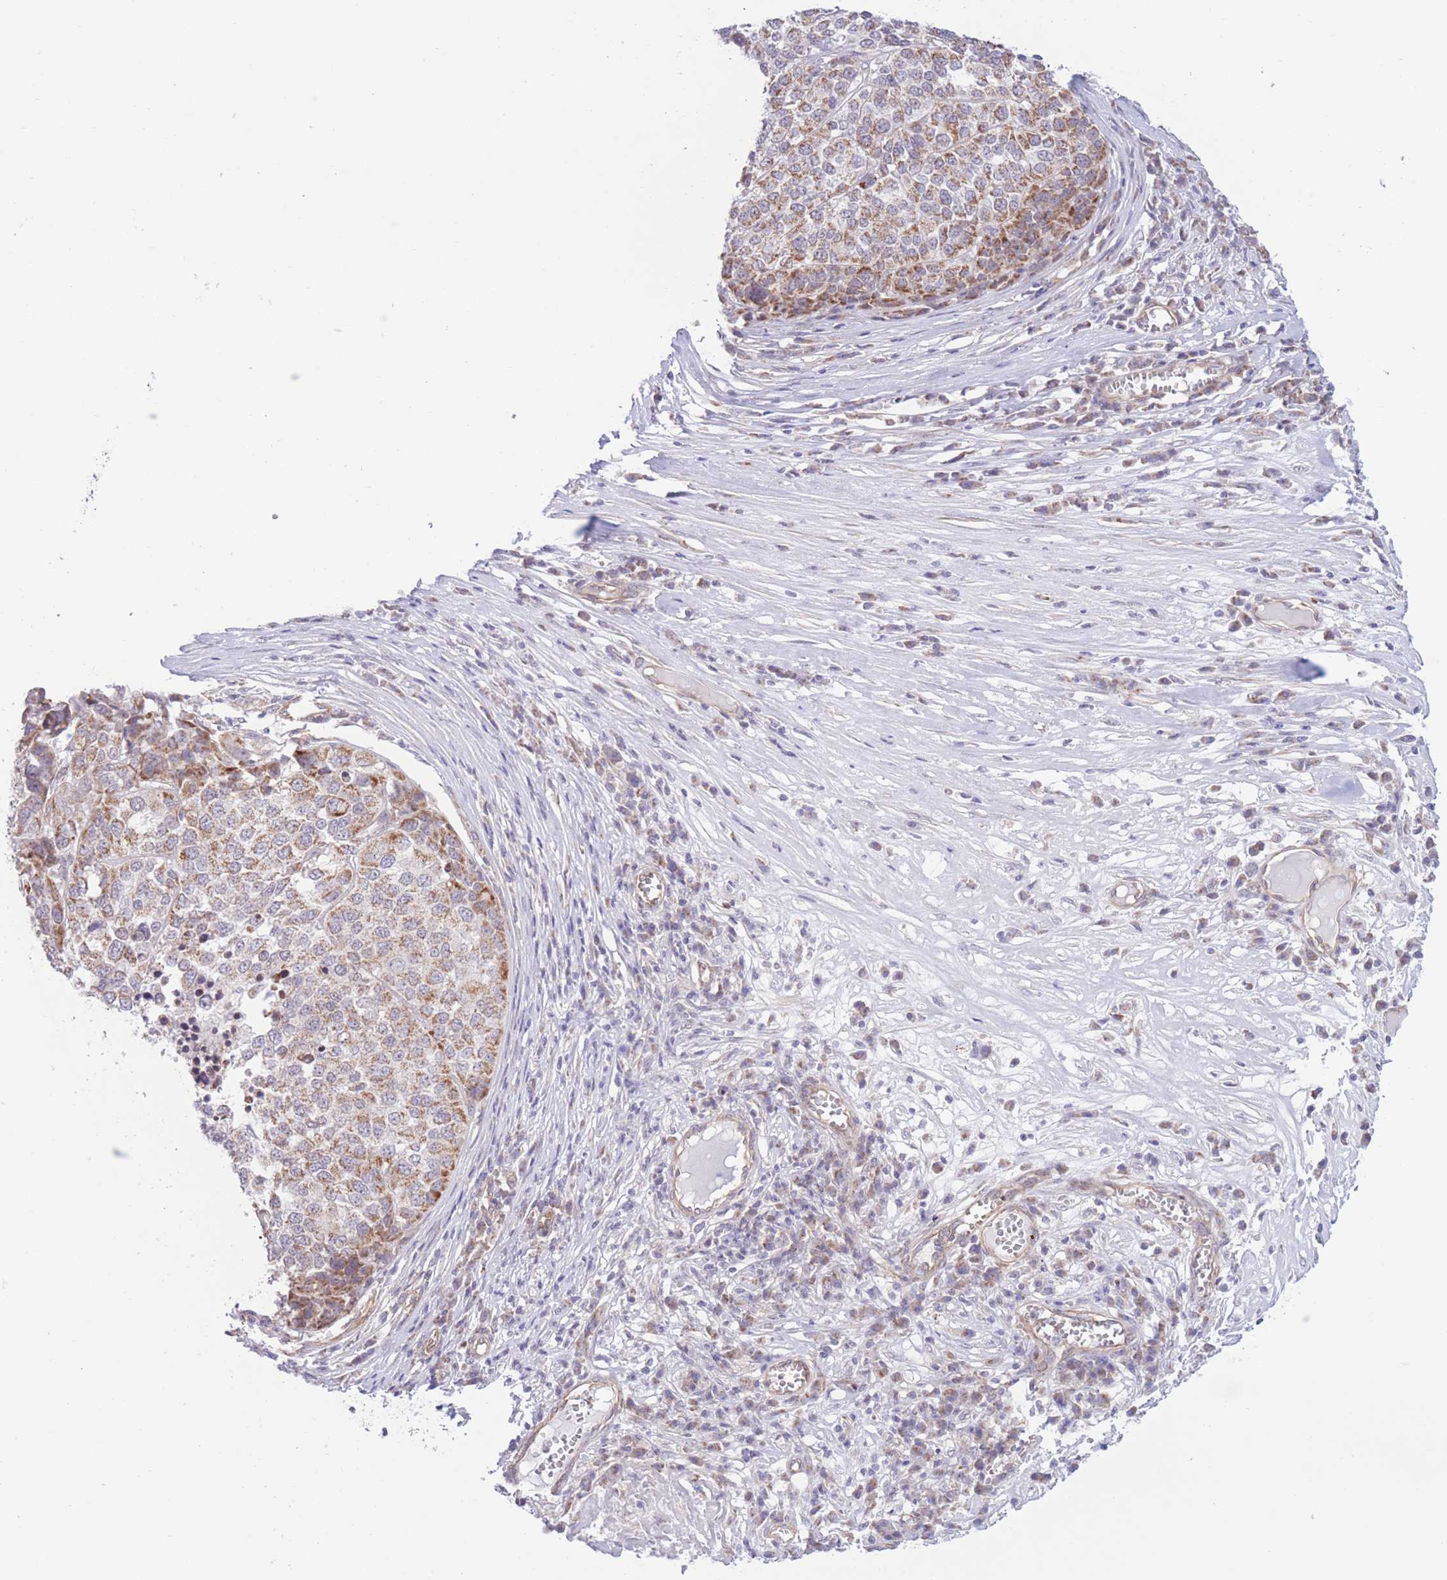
{"staining": {"intensity": "moderate", "quantity": ">75%", "location": "cytoplasmic/membranous"}, "tissue": "melanoma", "cell_type": "Tumor cells", "image_type": "cancer", "snomed": [{"axis": "morphology", "description": "Malignant melanoma, Metastatic site"}, {"axis": "topography", "description": "Lymph node"}], "caption": "Protein staining demonstrates moderate cytoplasmic/membranous staining in about >75% of tumor cells in melanoma. (DAB IHC, brown staining for protein, blue staining for nuclei).", "gene": "MRPS31", "patient": {"sex": "male", "age": 44}}